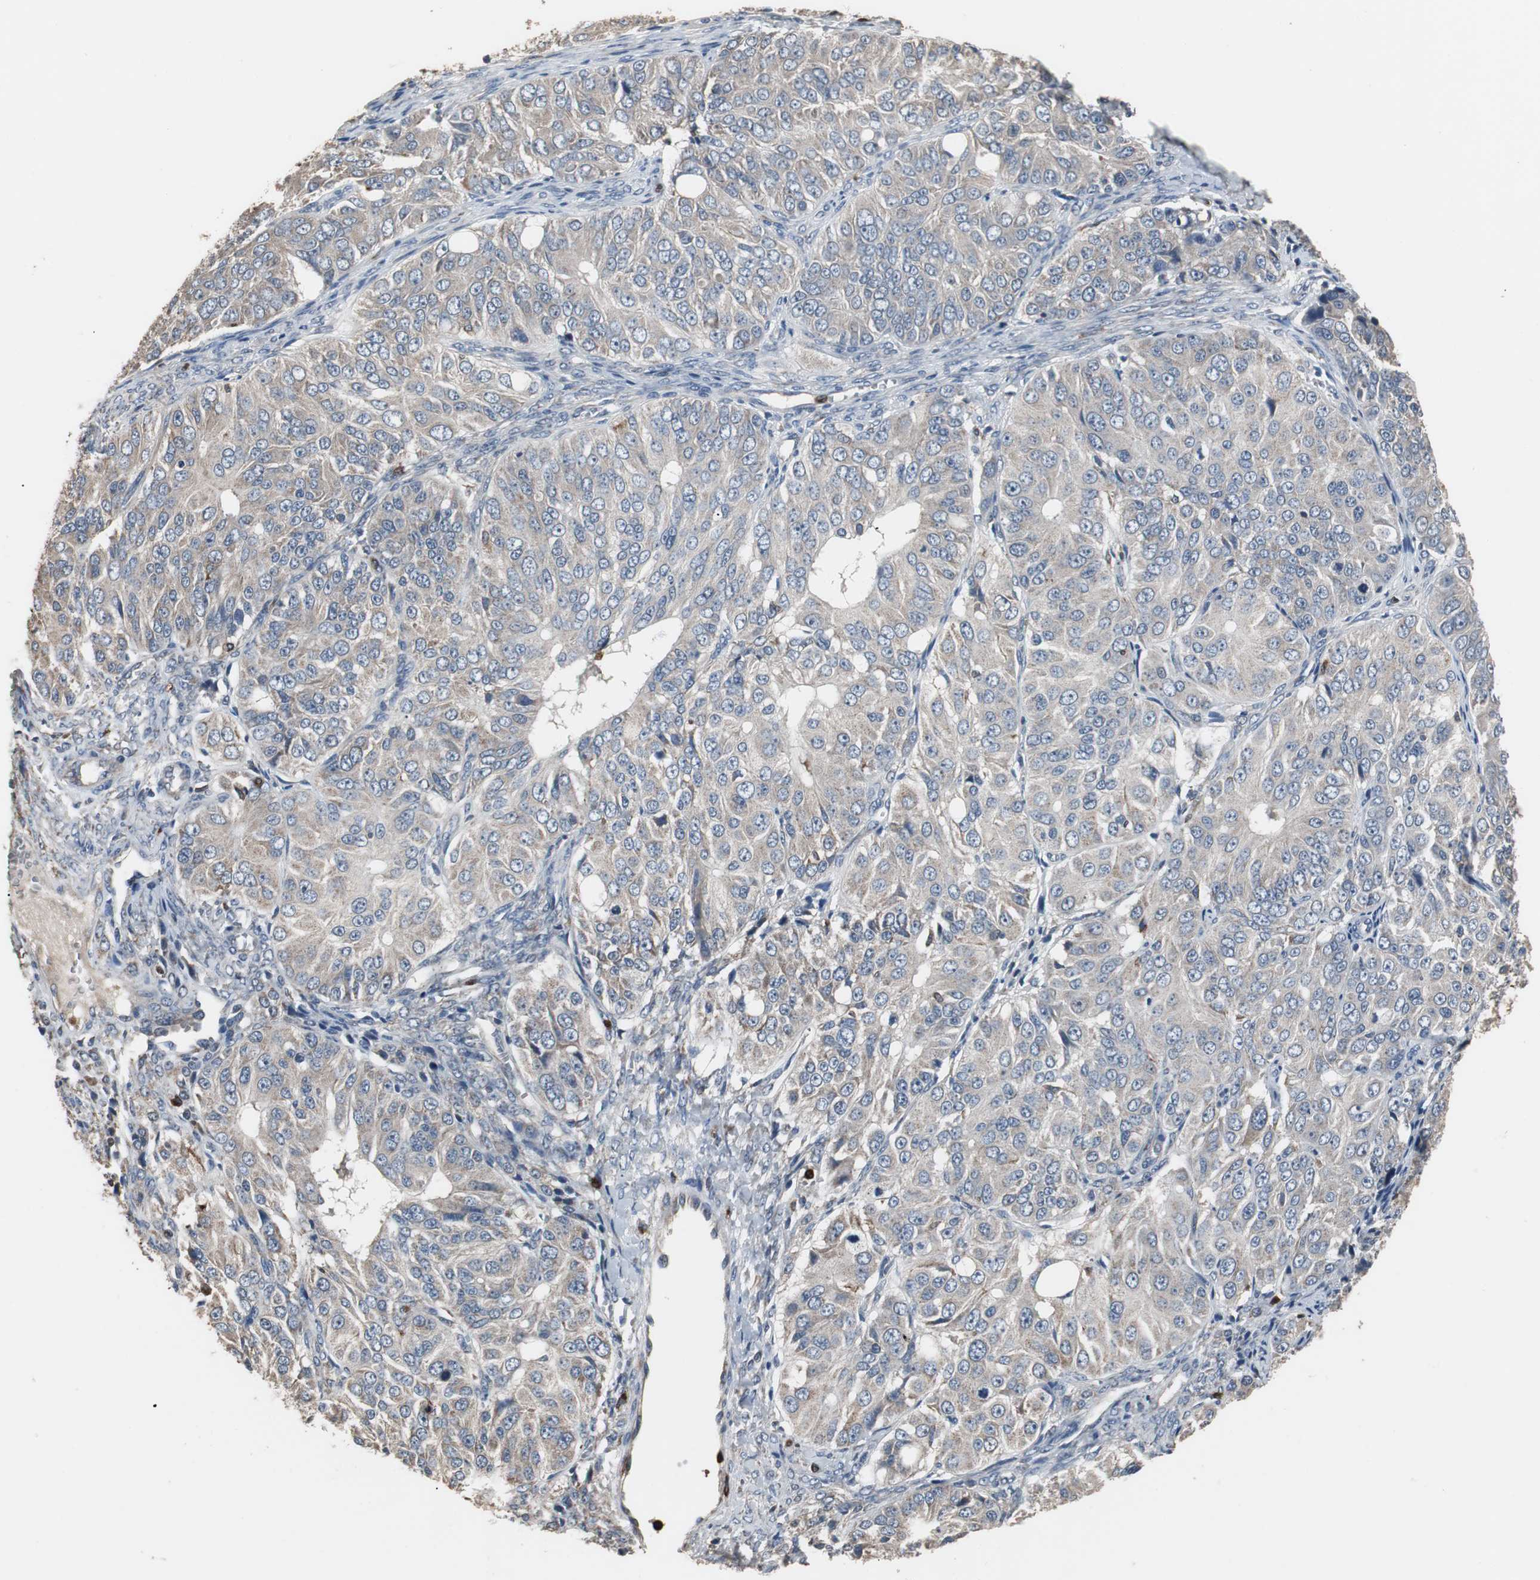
{"staining": {"intensity": "weak", "quantity": ">75%", "location": "cytoplasmic/membranous"}, "tissue": "ovarian cancer", "cell_type": "Tumor cells", "image_type": "cancer", "snomed": [{"axis": "morphology", "description": "Carcinoma, endometroid"}, {"axis": "topography", "description": "Ovary"}], "caption": "Ovarian endometroid carcinoma stained for a protein (brown) displays weak cytoplasmic/membranous positive staining in approximately >75% of tumor cells.", "gene": "NCF2", "patient": {"sex": "female", "age": 51}}